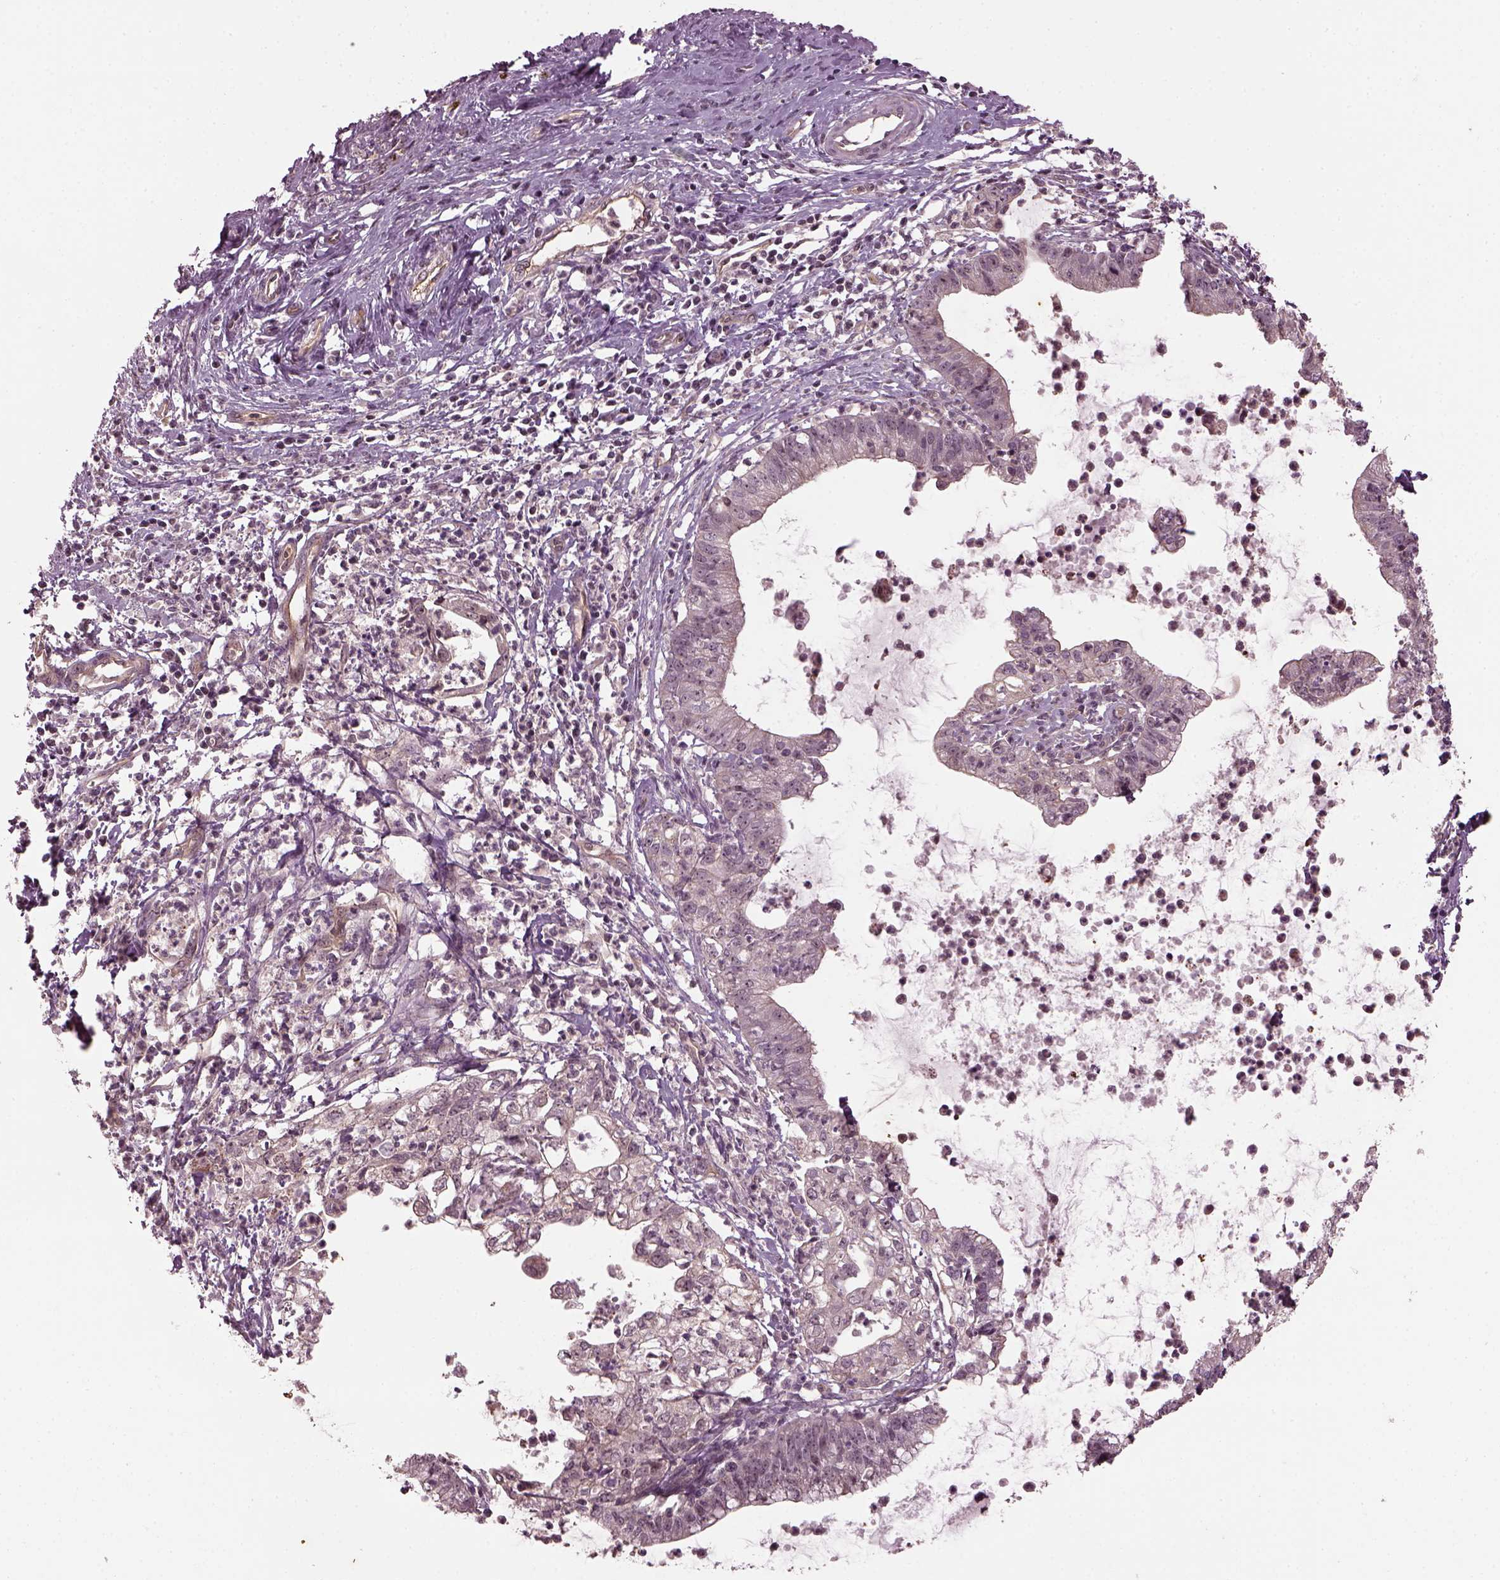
{"staining": {"intensity": "weak", "quantity": "25%-75%", "location": "nuclear"}, "tissue": "cervical cancer", "cell_type": "Tumor cells", "image_type": "cancer", "snomed": [{"axis": "morphology", "description": "Normal tissue, NOS"}, {"axis": "morphology", "description": "Adenocarcinoma, NOS"}, {"axis": "topography", "description": "Cervix"}], "caption": "Cervical cancer (adenocarcinoma) tissue shows weak nuclear positivity in approximately 25%-75% of tumor cells", "gene": "GNRH1", "patient": {"sex": "female", "age": 38}}